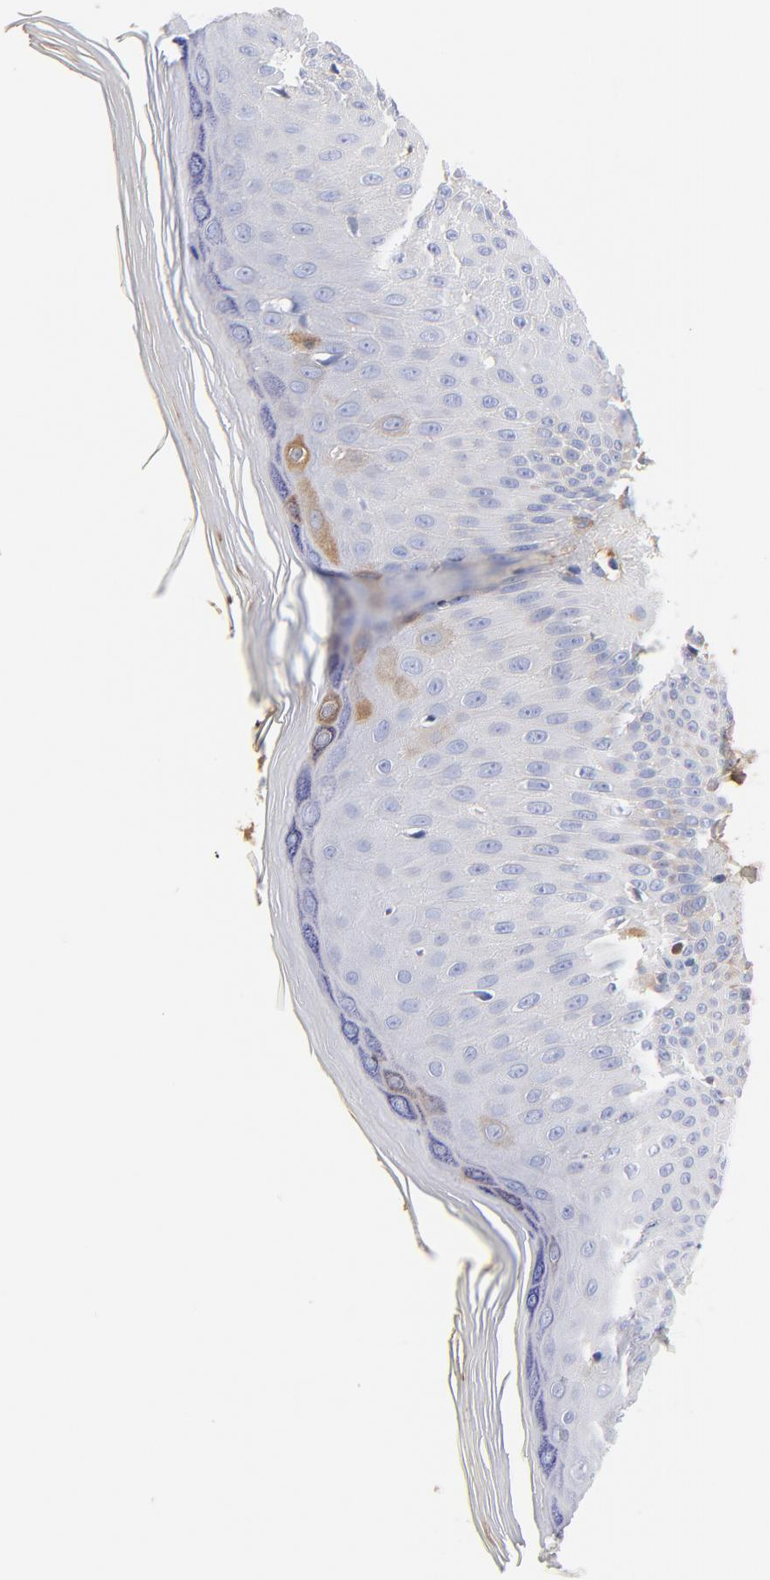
{"staining": {"intensity": "weak", "quantity": "<25%", "location": "cytoplasmic/membranous"}, "tissue": "skin", "cell_type": "Epidermal cells", "image_type": "normal", "snomed": [{"axis": "morphology", "description": "Normal tissue, NOS"}, {"axis": "morphology", "description": "Inflammation, NOS"}, {"axis": "topography", "description": "Soft tissue"}, {"axis": "topography", "description": "Anal"}], "caption": "Immunohistochemical staining of benign skin reveals no significant positivity in epidermal cells. (DAB (3,3'-diaminobenzidine) immunohistochemistry (IHC) visualized using brightfield microscopy, high magnification).", "gene": "IGLV3", "patient": {"sex": "female", "age": 15}}